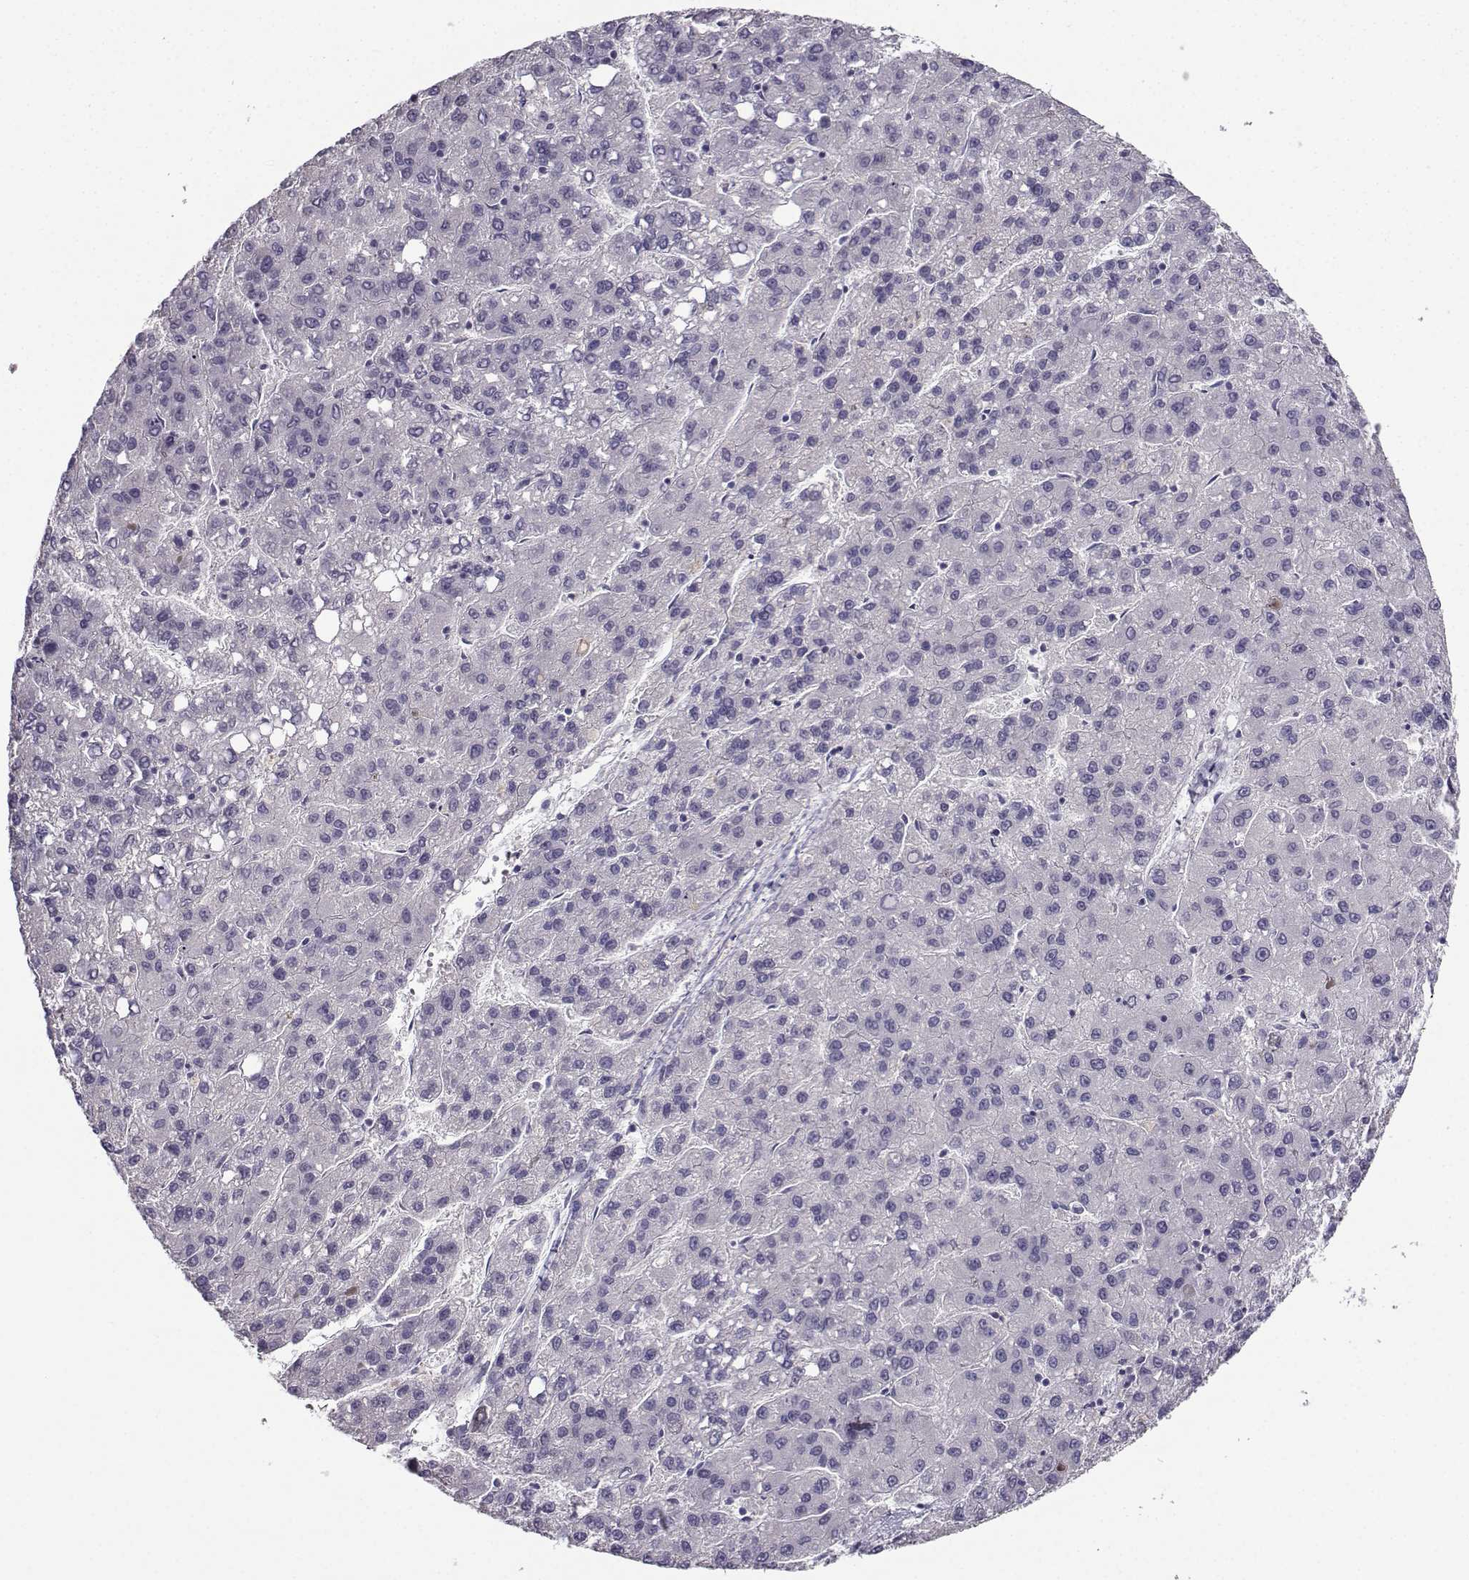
{"staining": {"intensity": "negative", "quantity": "none", "location": "none"}, "tissue": "liver cancer", "cell_type": "Tumor cells", "image_type": "cancer", "snomed": [{"axis": "morphology", "description": "Carcinoma, Hepatocellular, NOS"}, {"axis": "topography", "description": "Liver"}], "caption": "Immunohistochemistry of hepatocellular carcinoma (liver) reveals no staining in tumor cells.", "gene": "CRYBB1", "patient": {"sex": "female", "age": 82}}